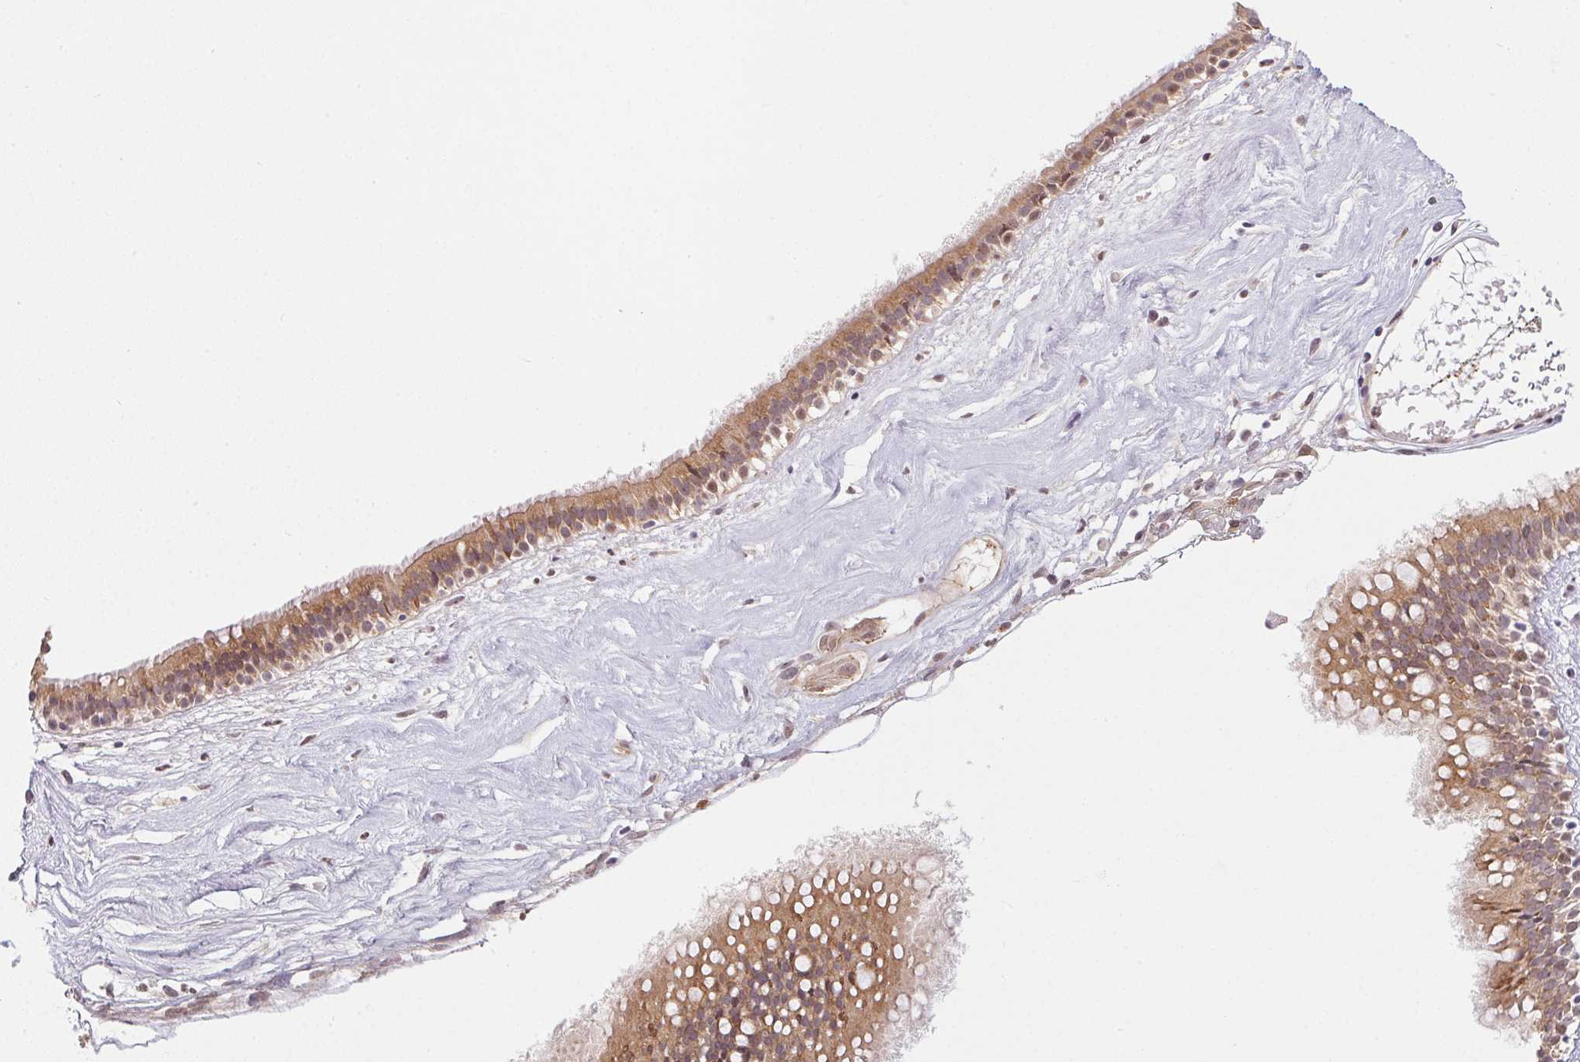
{"staining": {"intensity": "weak", "quantity": ">75%", "location": "cytoplasmic/membranous,nuclear"}, "tissue": "nasopharynx", "cell_type": "Respiratory epithelial cells", "image_type": "normal", "snomed": [{"axis": "morphology", "description": "Normal tissue, NOS"}, {"axis": "topography", "description": "Nasopharynx"}], "caption": "Brown immunohistochemical staining in unremarkable nasopharynx demonstrates weak cytoplasmic/membranous,nuclear staining in approximately >75% of respiratory epithelial cells.", "gene": "CFAP92", "patient": {"sex": "male", "age": 24}}